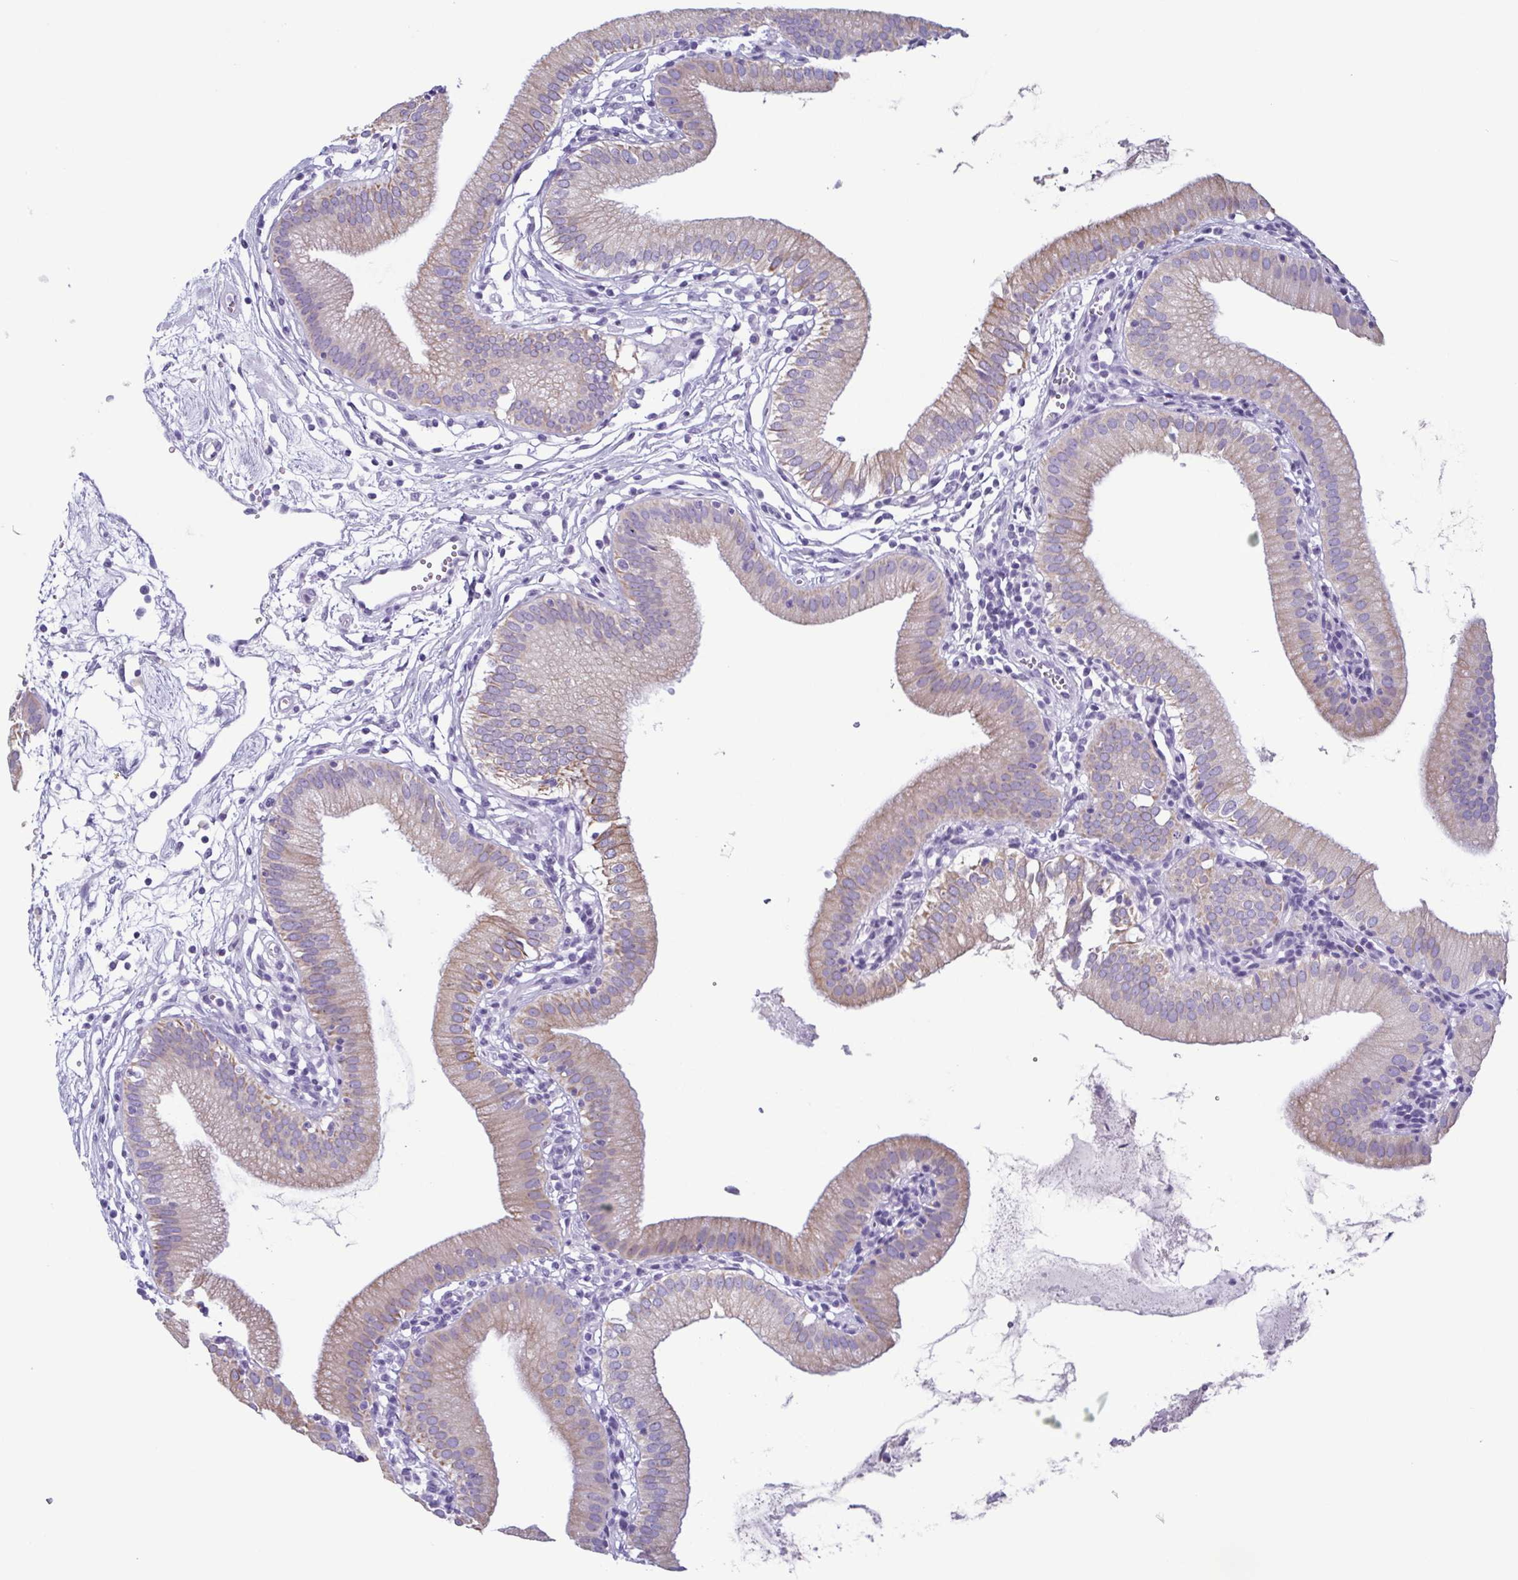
{"staining": {"intensity": "moderate", "quantity": "25%-75%", "location": "cytoplasmic/membranous"}, "tissue": "gallbladder", "cell_type": "Glandular cells", "image_type": "normal", "snomed": [{"axis": "morphology", "description": "Normal tissue, NOS"}, {"axis": "topography", "description": "Gallbladder"}], "caption": "Brown immunohistochemical staining in unremarkable human gallbladder exhibits moderate cytoplasmic/membranous positivity in about 25%-75% of glandular cells.", "gene": "KRT10", "patient": {"sex": "female", "age": 65}}